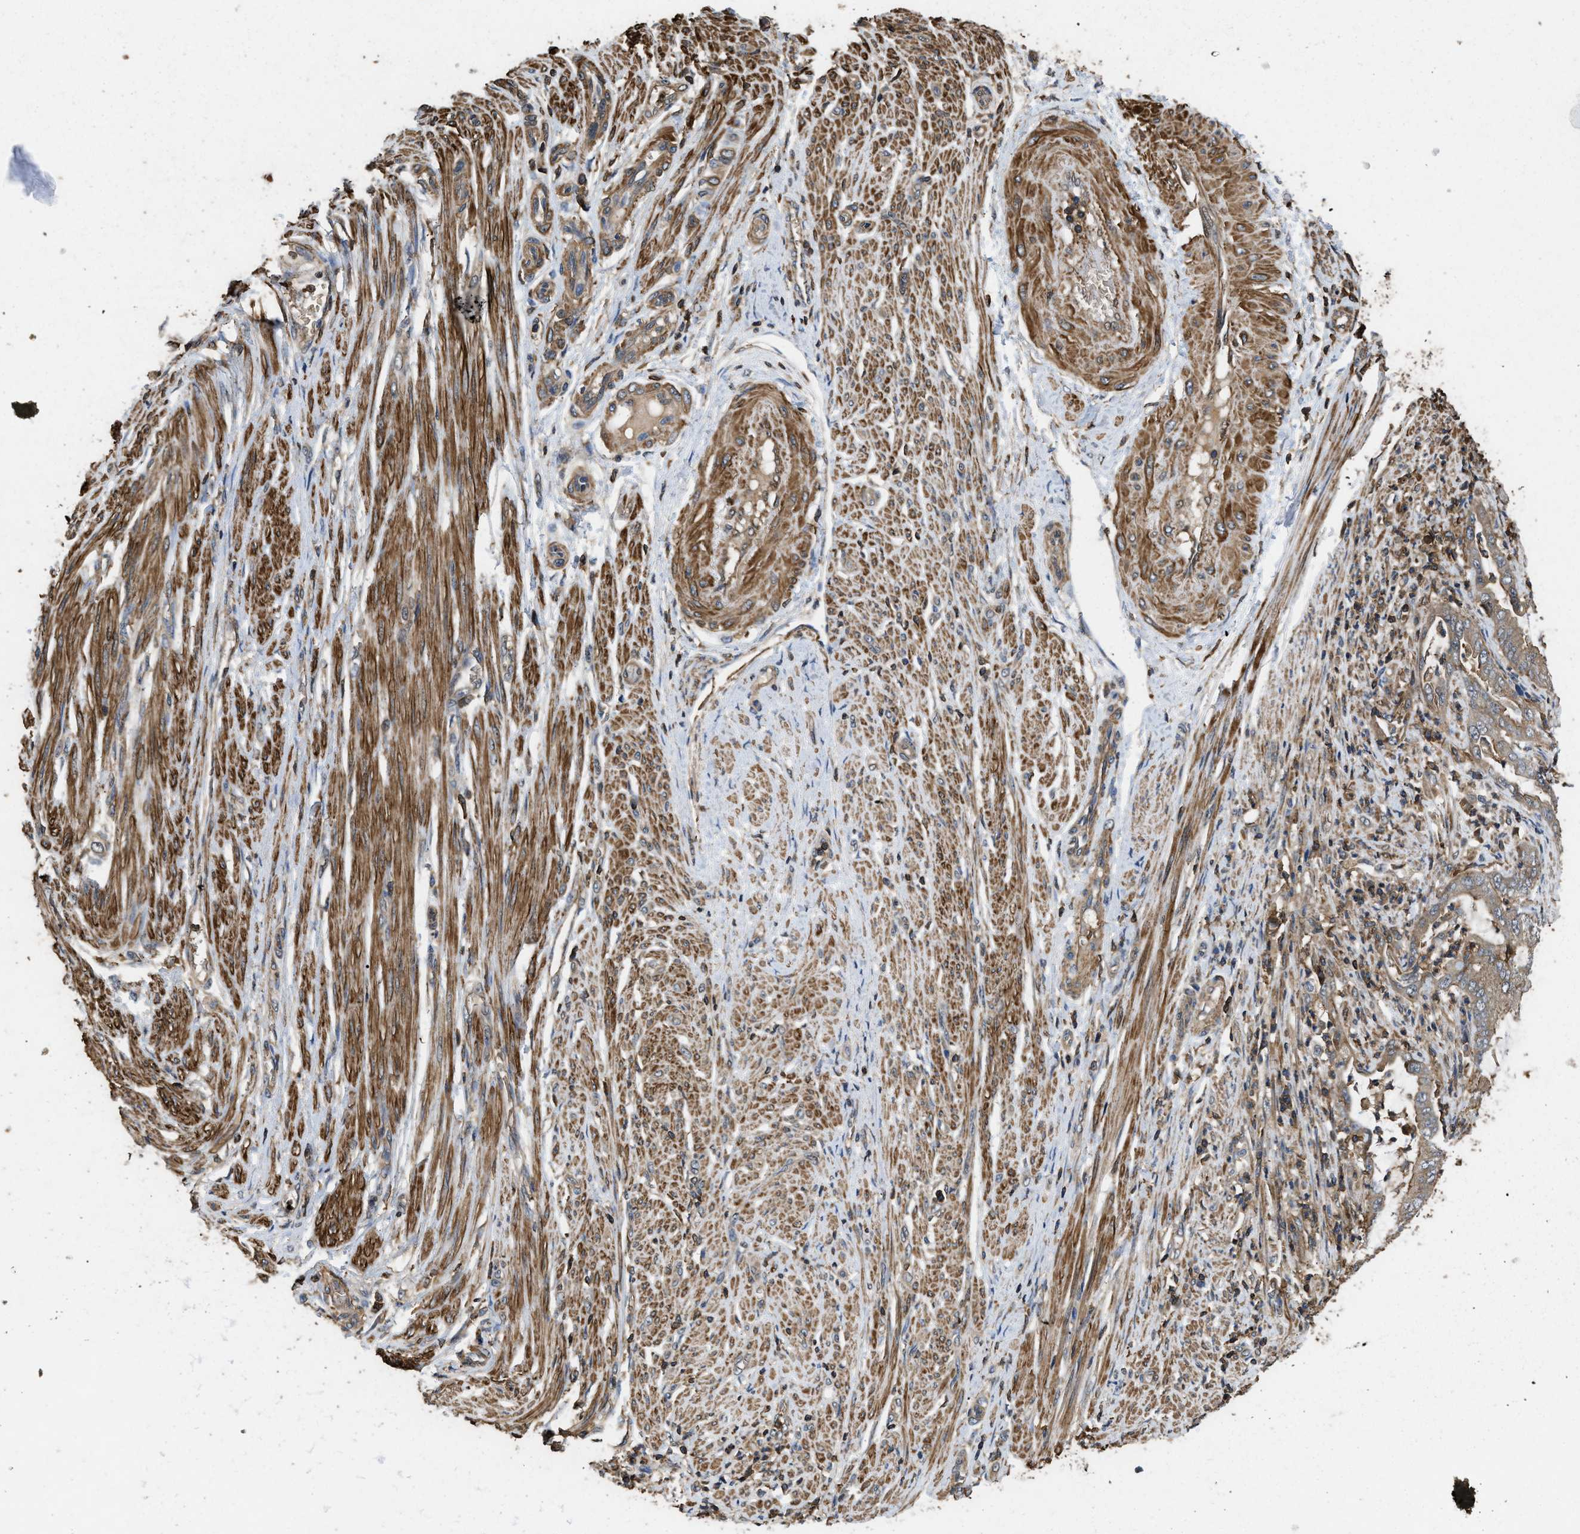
{"staining": {"intensity": "weak", "quantity": ">75%", "location": "cytoplasmic/membranous"}, "tissue": "endometrial cancer", "cell_type": "Tumor cells", "image_type": "cancer", "snomed": [{"axis": "morphology", "description": "Adenocarcinoma, NOS"}, {"axis": "topography", "description": "Endometrium"}], "caption": "Endometrial adenocarcinoma tissue shows weak cytoplasmic/membranous expression in about >75% of tumor cells", "gene": "LINGO2", "patient": {"sex": "female", "age": 70}}